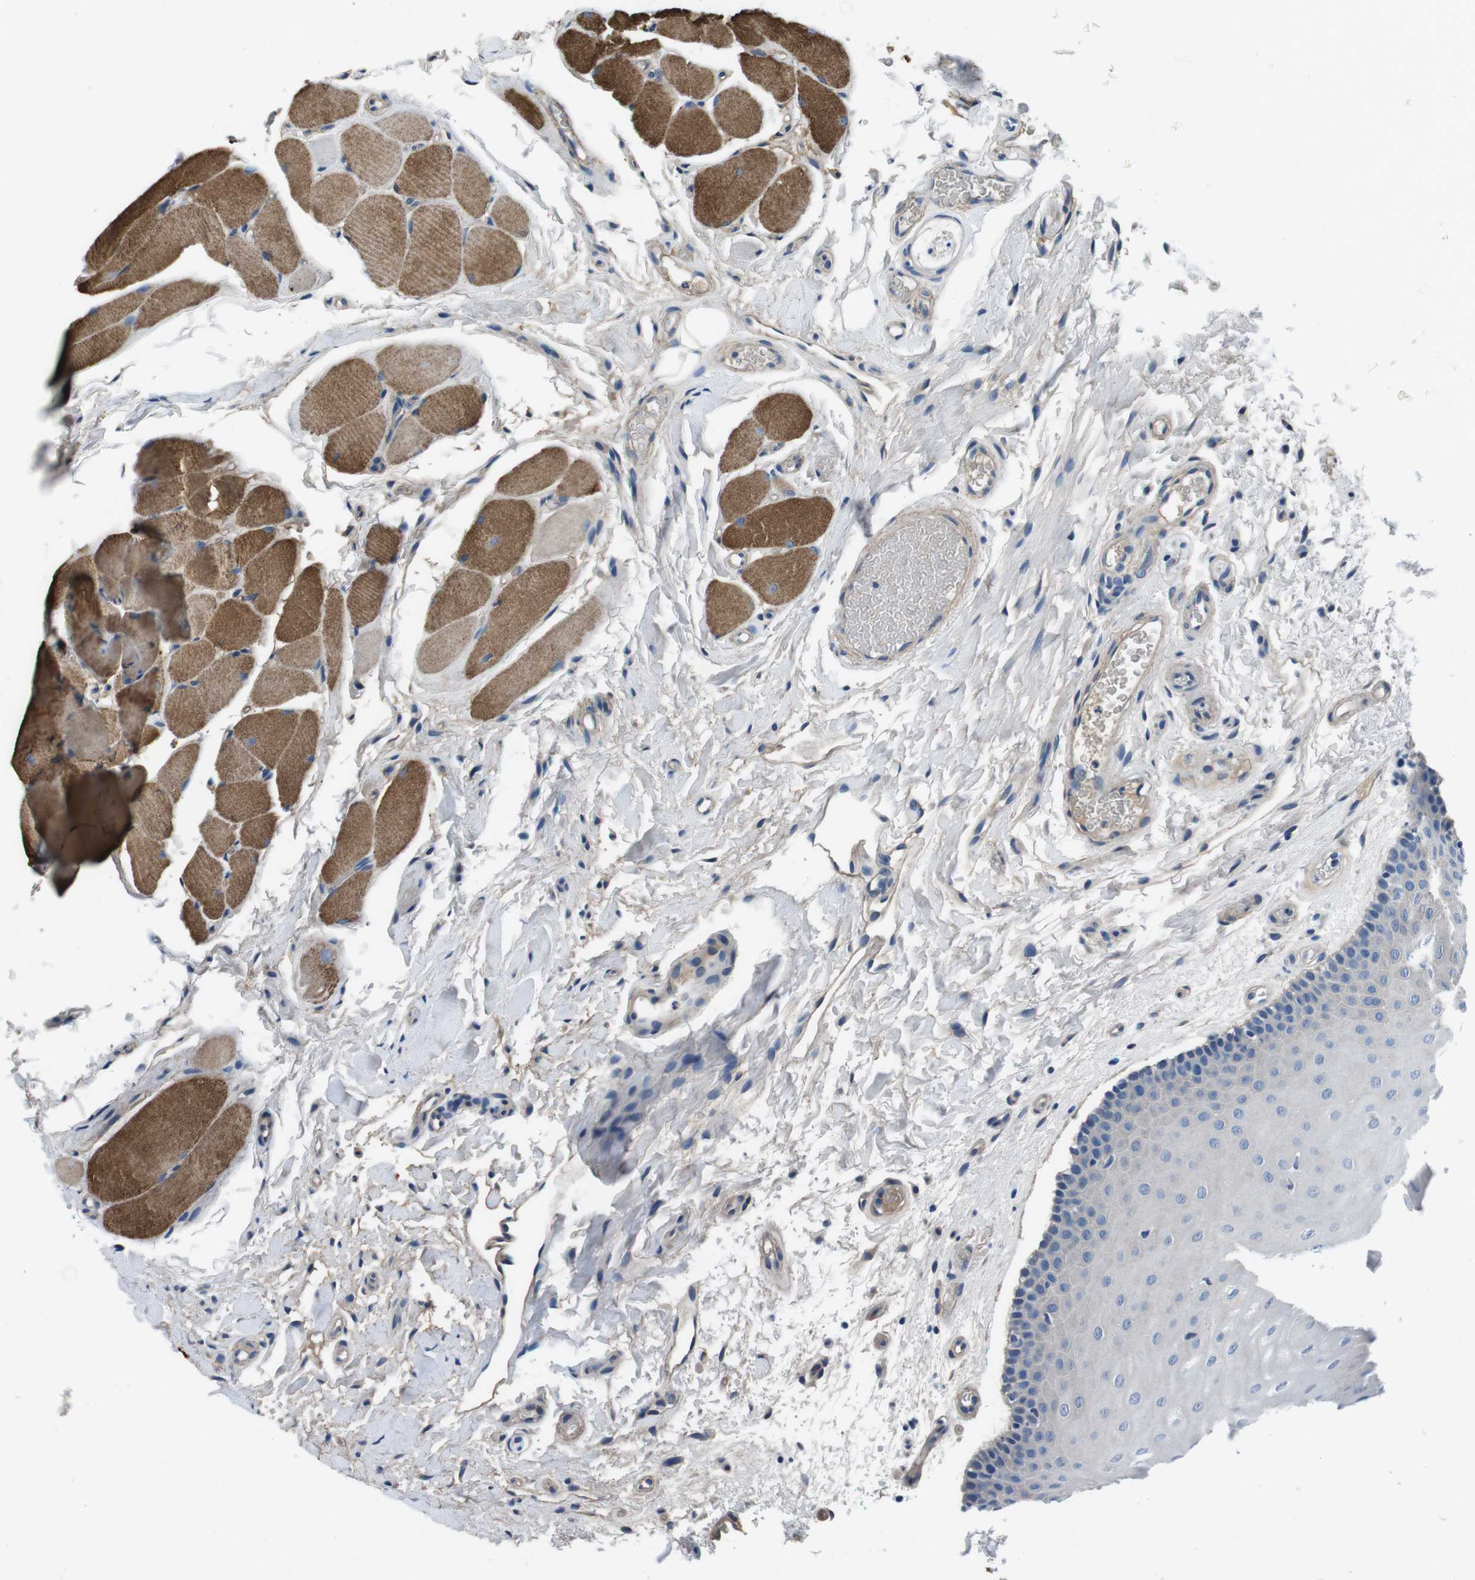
{"staining": {"intensity": "negative", "quantity": "none", "location": "none"}, "tissue": "oral mucosa", "cell_type": "Squamous epithelial cells", "image_type": "normal", "snomed": [{"axis": "morphology", "description": "Normal tissue, NOS"}, {"axis": "topography", "description": "Skeletal muscle"}, {"axis": "topography", "description": "Oral tissue"}], "caption": "Immunohistochemical staining of normal oral mucosa shows no significant positivity in squamous epithelial cells.", "gene": "CASQ1", "patient": {"sex": "male", "age": 58}}